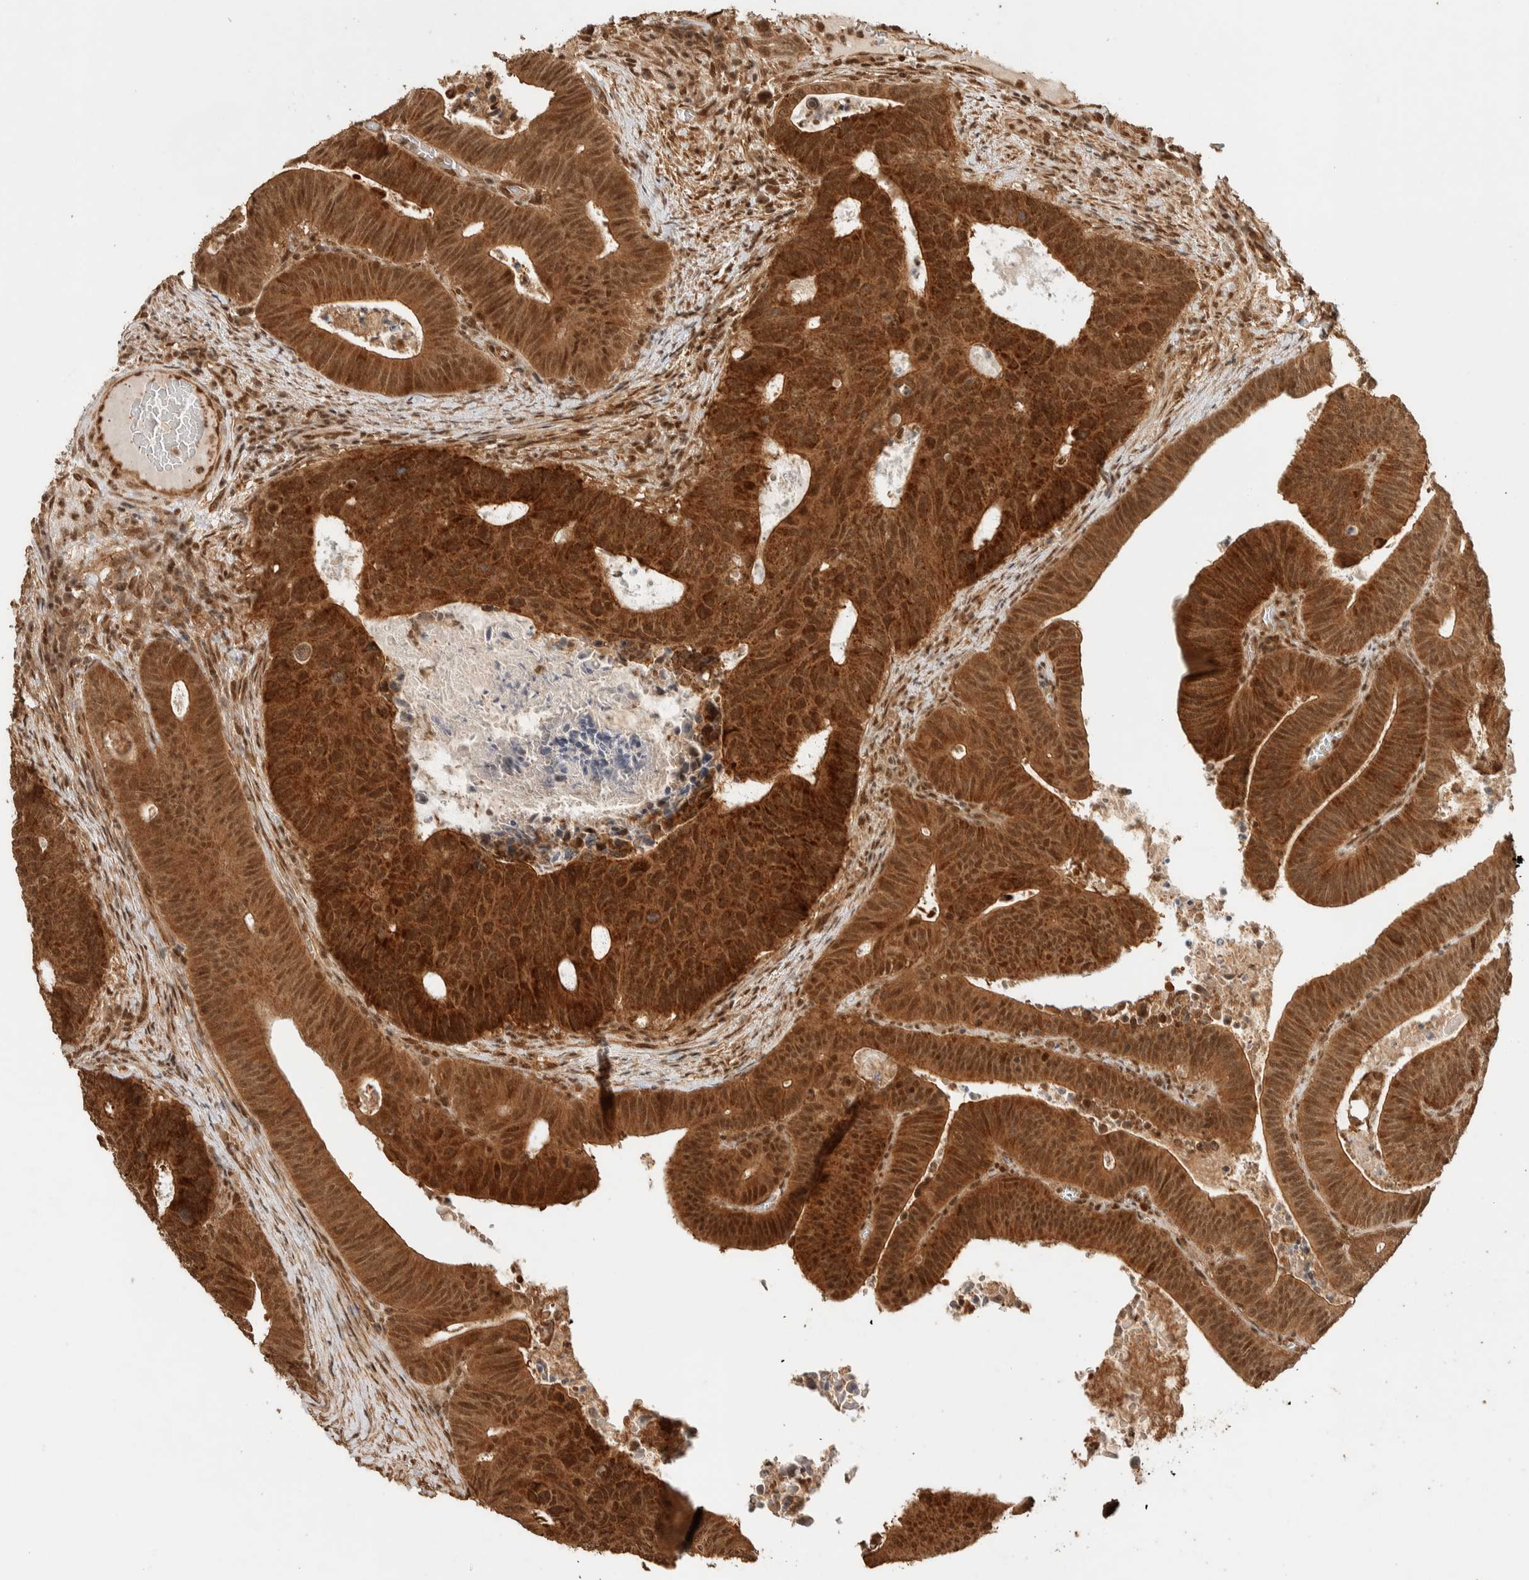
{"staining": {"intensity": "strong", "quantity": ">75%", "location": "cytoplasmic/membranous,nuclear"}, "tissue": "colorectal cancer", "cell_type": "Tumor cells", "image_type": "cancer", "snomed": [{"axis": "morphology", "description": "Adenocarcinoma, NOS"}, {"axis": "topography", "description": "Colon"}], "caption": "Colorectal adenocarcinoma tissue reveals strong cytoplasmic/membranous and nuclear expression in about >75% of tumor cells, visualized by immunohistochemistry.", "gene": "ZBTB2", "patient": {"sex": "male", "age": 87}}